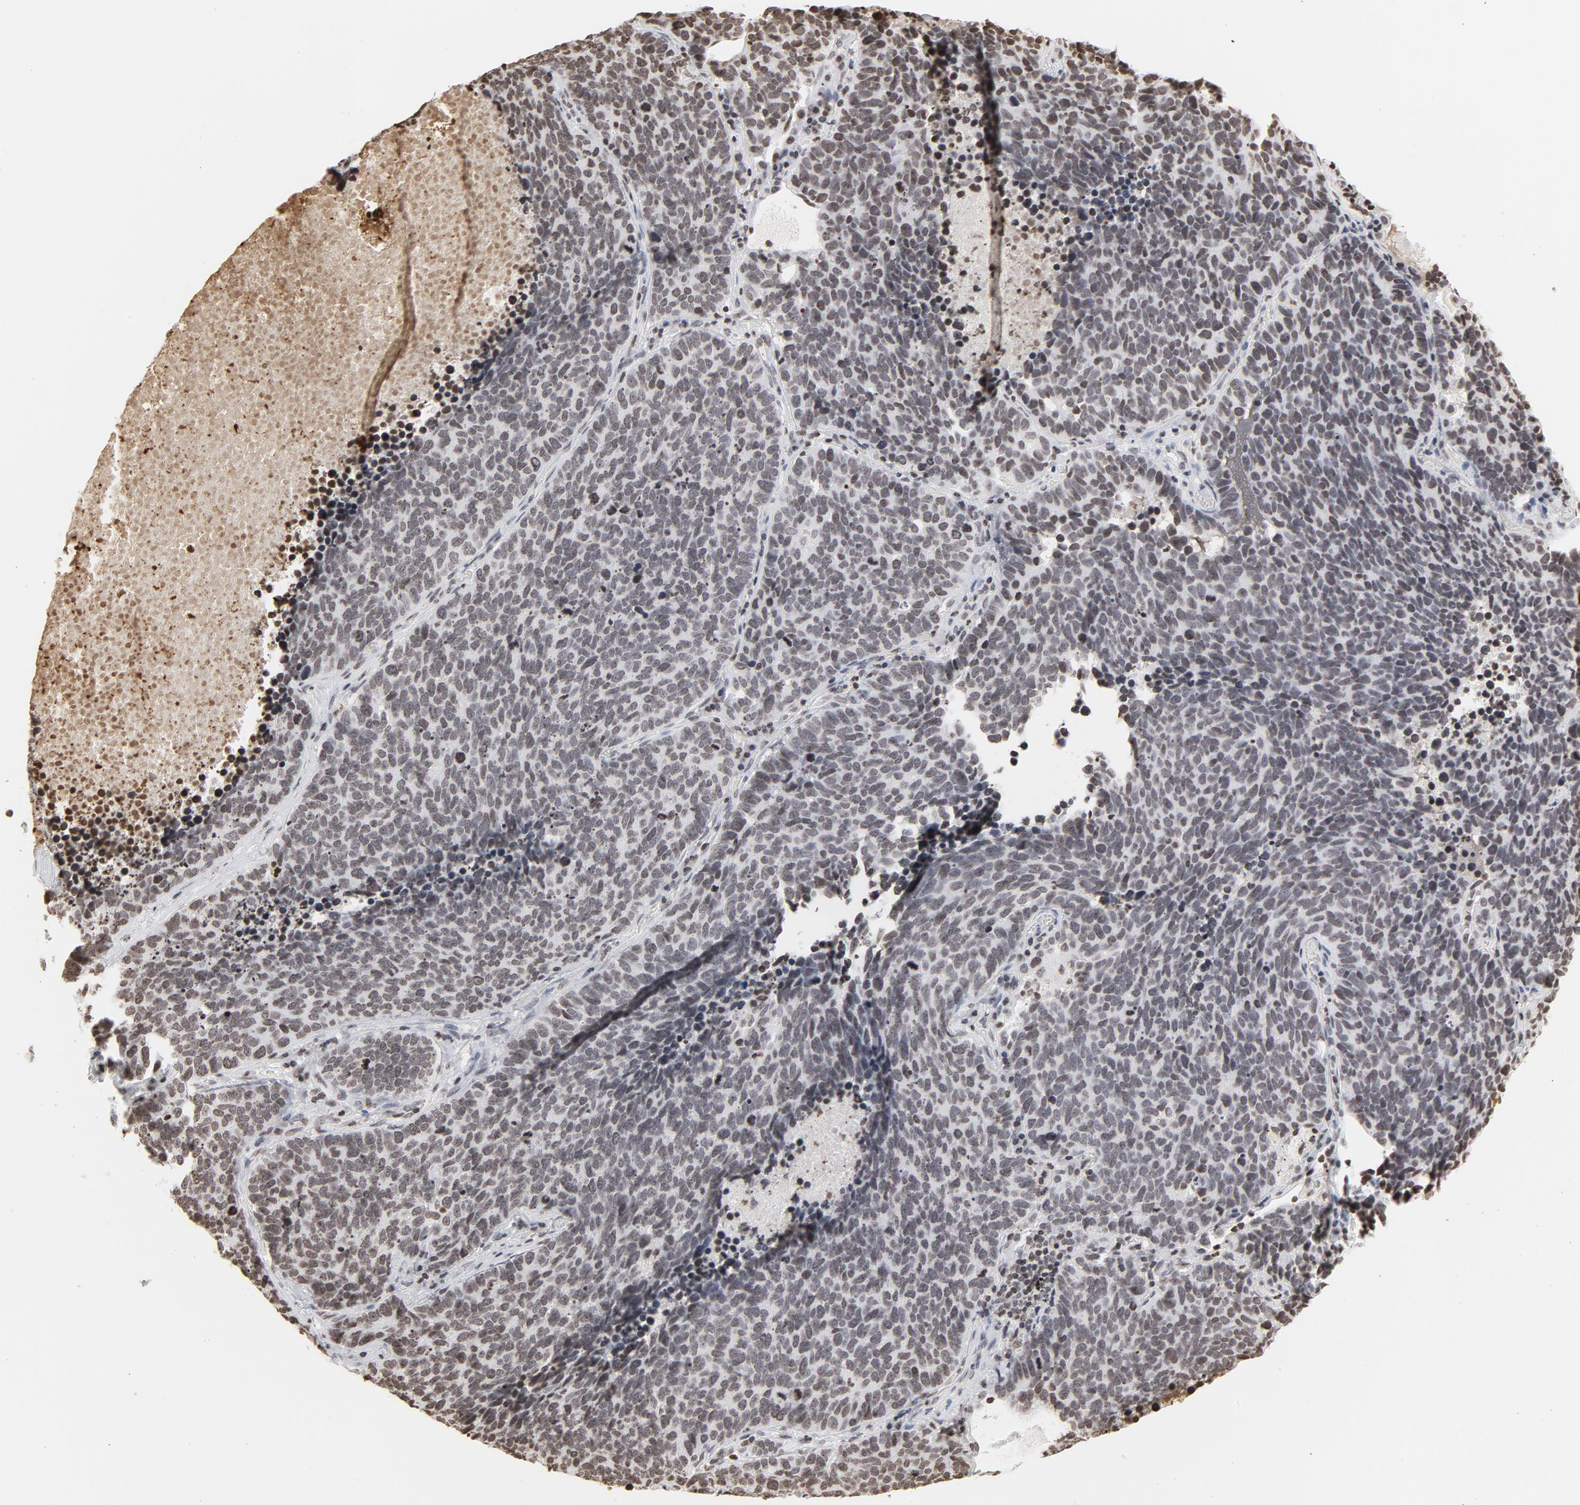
{"staining": {"intensity": "weak", "quantity": ">75%", "location": "nuclear"}, "tissue": "lung cancer", "cell_type": "Tumor cells", "image_type": "cancer", "snomed": [{"axis": "morphology", "description": "Neoplasm, malignant, NOS"}, {"axis": "topography", "description": "Lung"}], "caption": "Malignant neoplasm (lung) stained with DAB immunohistochemistry exhibits low levels of weak nuclear positivity in about >75% of tumor cells.", "gene": "H2AC12", "patient": {"sex": "female", "age": 75}}